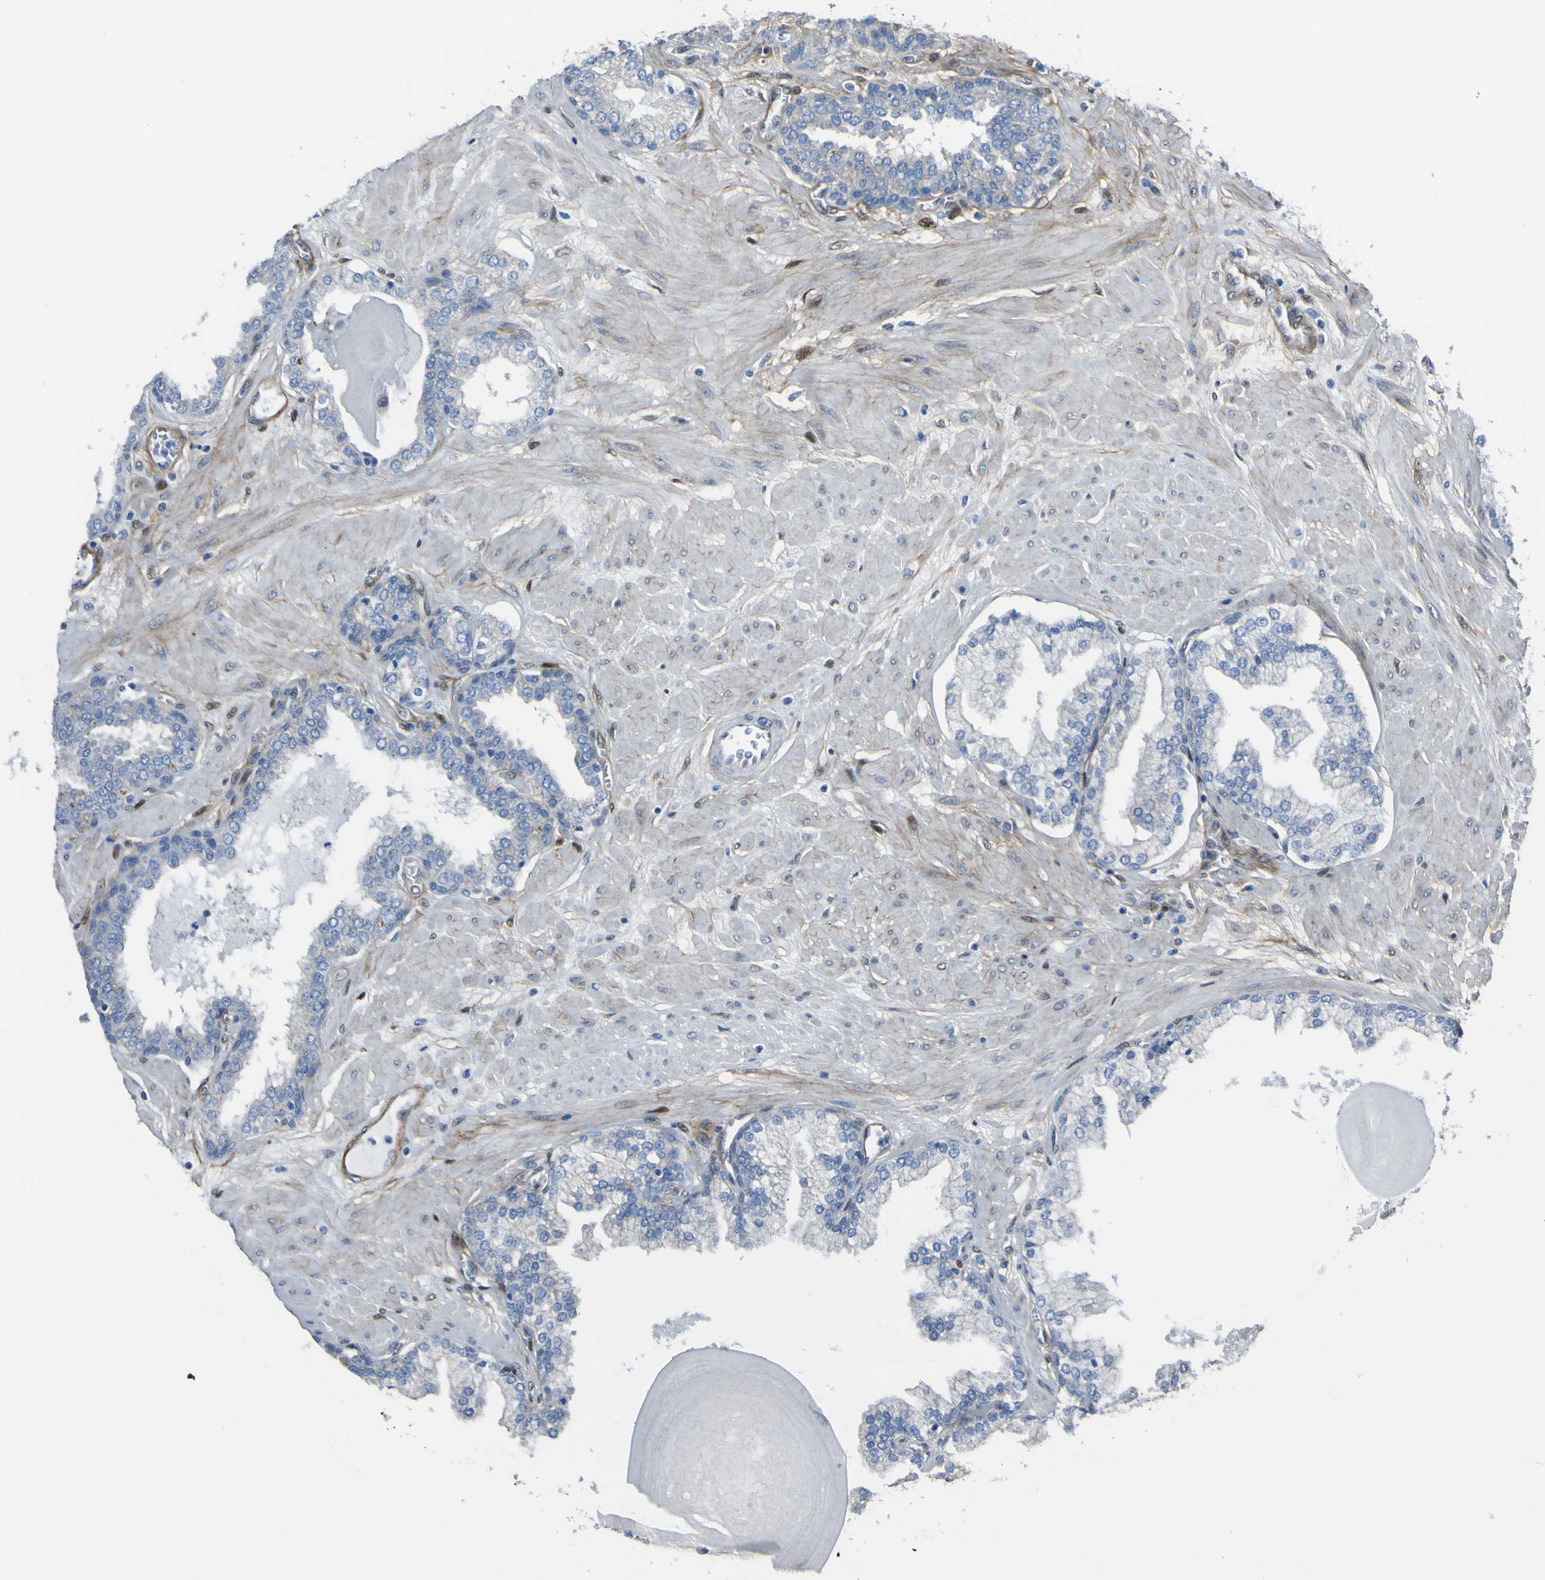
{"staining": {"intensity": "negative", "quantity": "none", "location": "none"}, "tissue": "prostate", "cell_type": "Glandular cells", "image_type": "normal", "snomed": [{"axis": "morphology", "description": "Normal tissue, NOS"}, {"axis": "topography", "description": "Prostate"}], "caption": "Prostate stained for a protein using immunohistochemistry (IHC) exhibits no positivity glandular cells.", "gene": "LRRN1", "patient": {"sex": "male", "age": 51}}